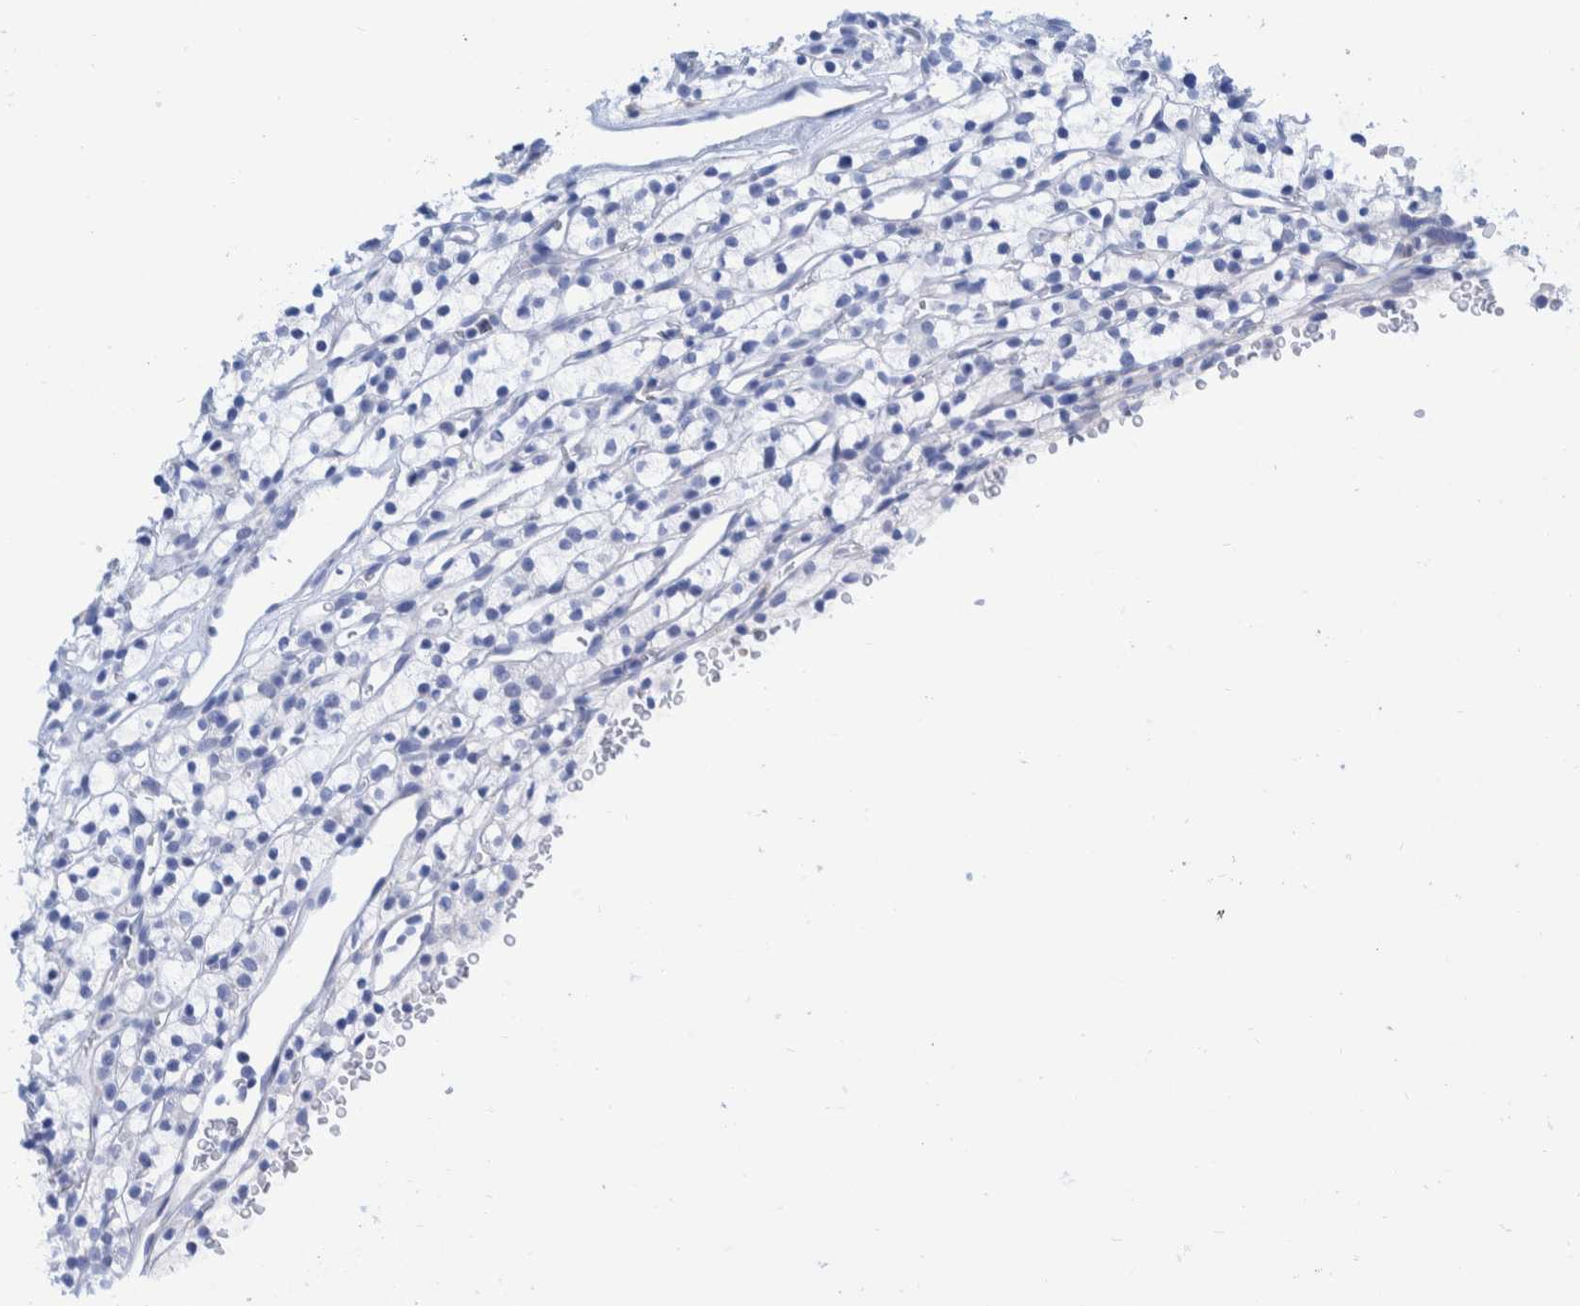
{"staining": {"intensity": "negative", "quantity": "none", "location": "none"}, "tissue": "renal cancer", "cell_type": "Tumor cells", "image_type": "cancer", "snomed": [{"axis": "morphology", "description": "Adenocarcinoma, NOS"}, {"axis": "topography", "description": "Kidney"}], "caption": "Immunohistochemistry (IHC) of renal cancer (adenocarcinoma) exhibits no expression in tumor cells. (IHC, brightfield microscopy, high magnification).", "gene": "KRT14", "patient": {"sex": "female", "age": 57}}